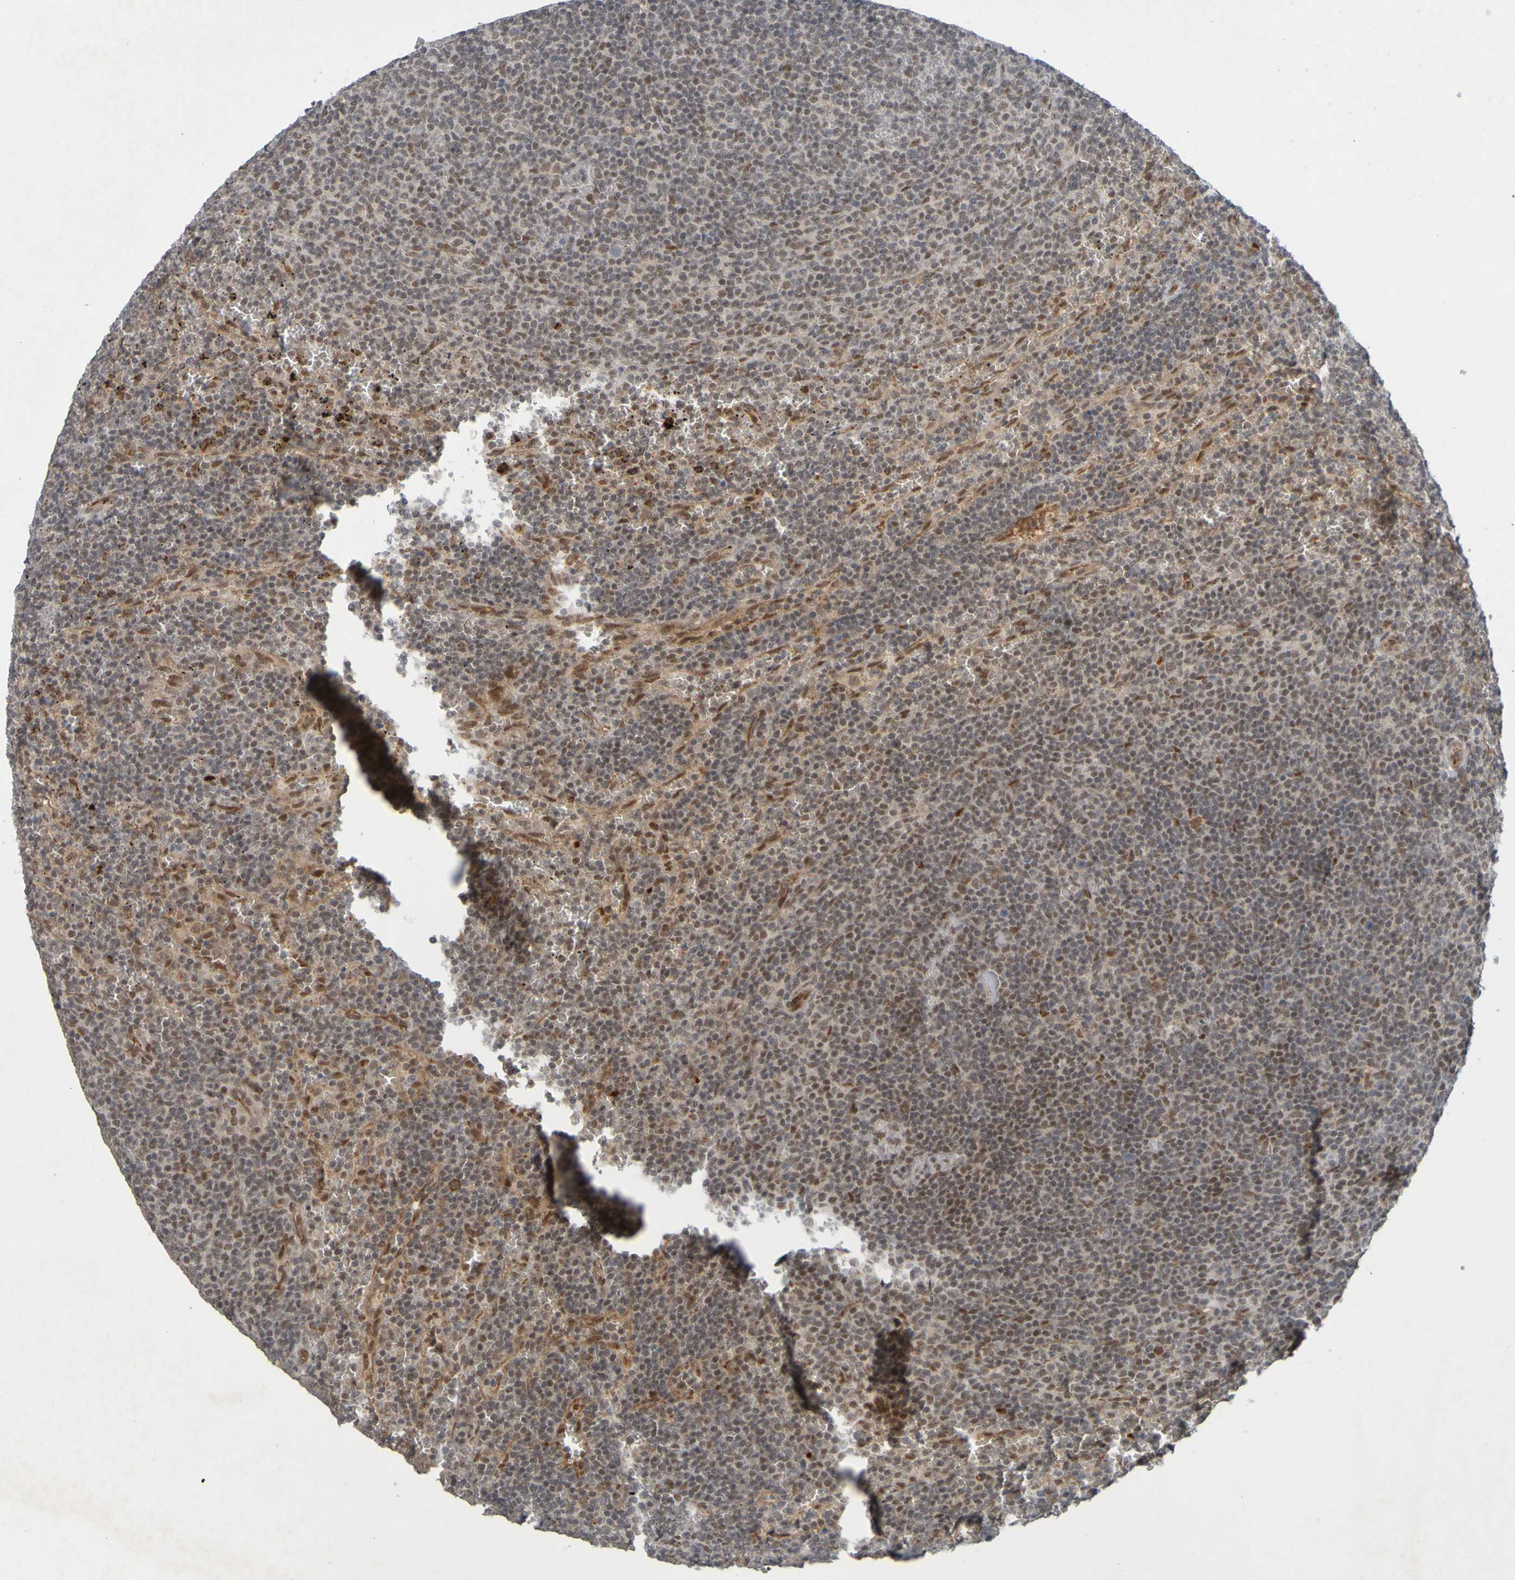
{"staining": {"intensity": "moderate", "quantity": "<25%", "location": "nuclear"}, "tissue": "lymphoma", "cell_type": "Tumor cells", "image_type": "cancer", "snomed": [{"axis": "morphology", "description": "Malignant lymphoma, non-Hodgkin's type, Low grade"}, {"axis": "topography", "description": "Spleen"}], "caption": "Human lymphoma stained with a brown dye shows moderate nuclear positive positivity in approximately <25% of tumor cells.", "gene": "MCPH1", "patient": {"sex": "female", "age": 50}}